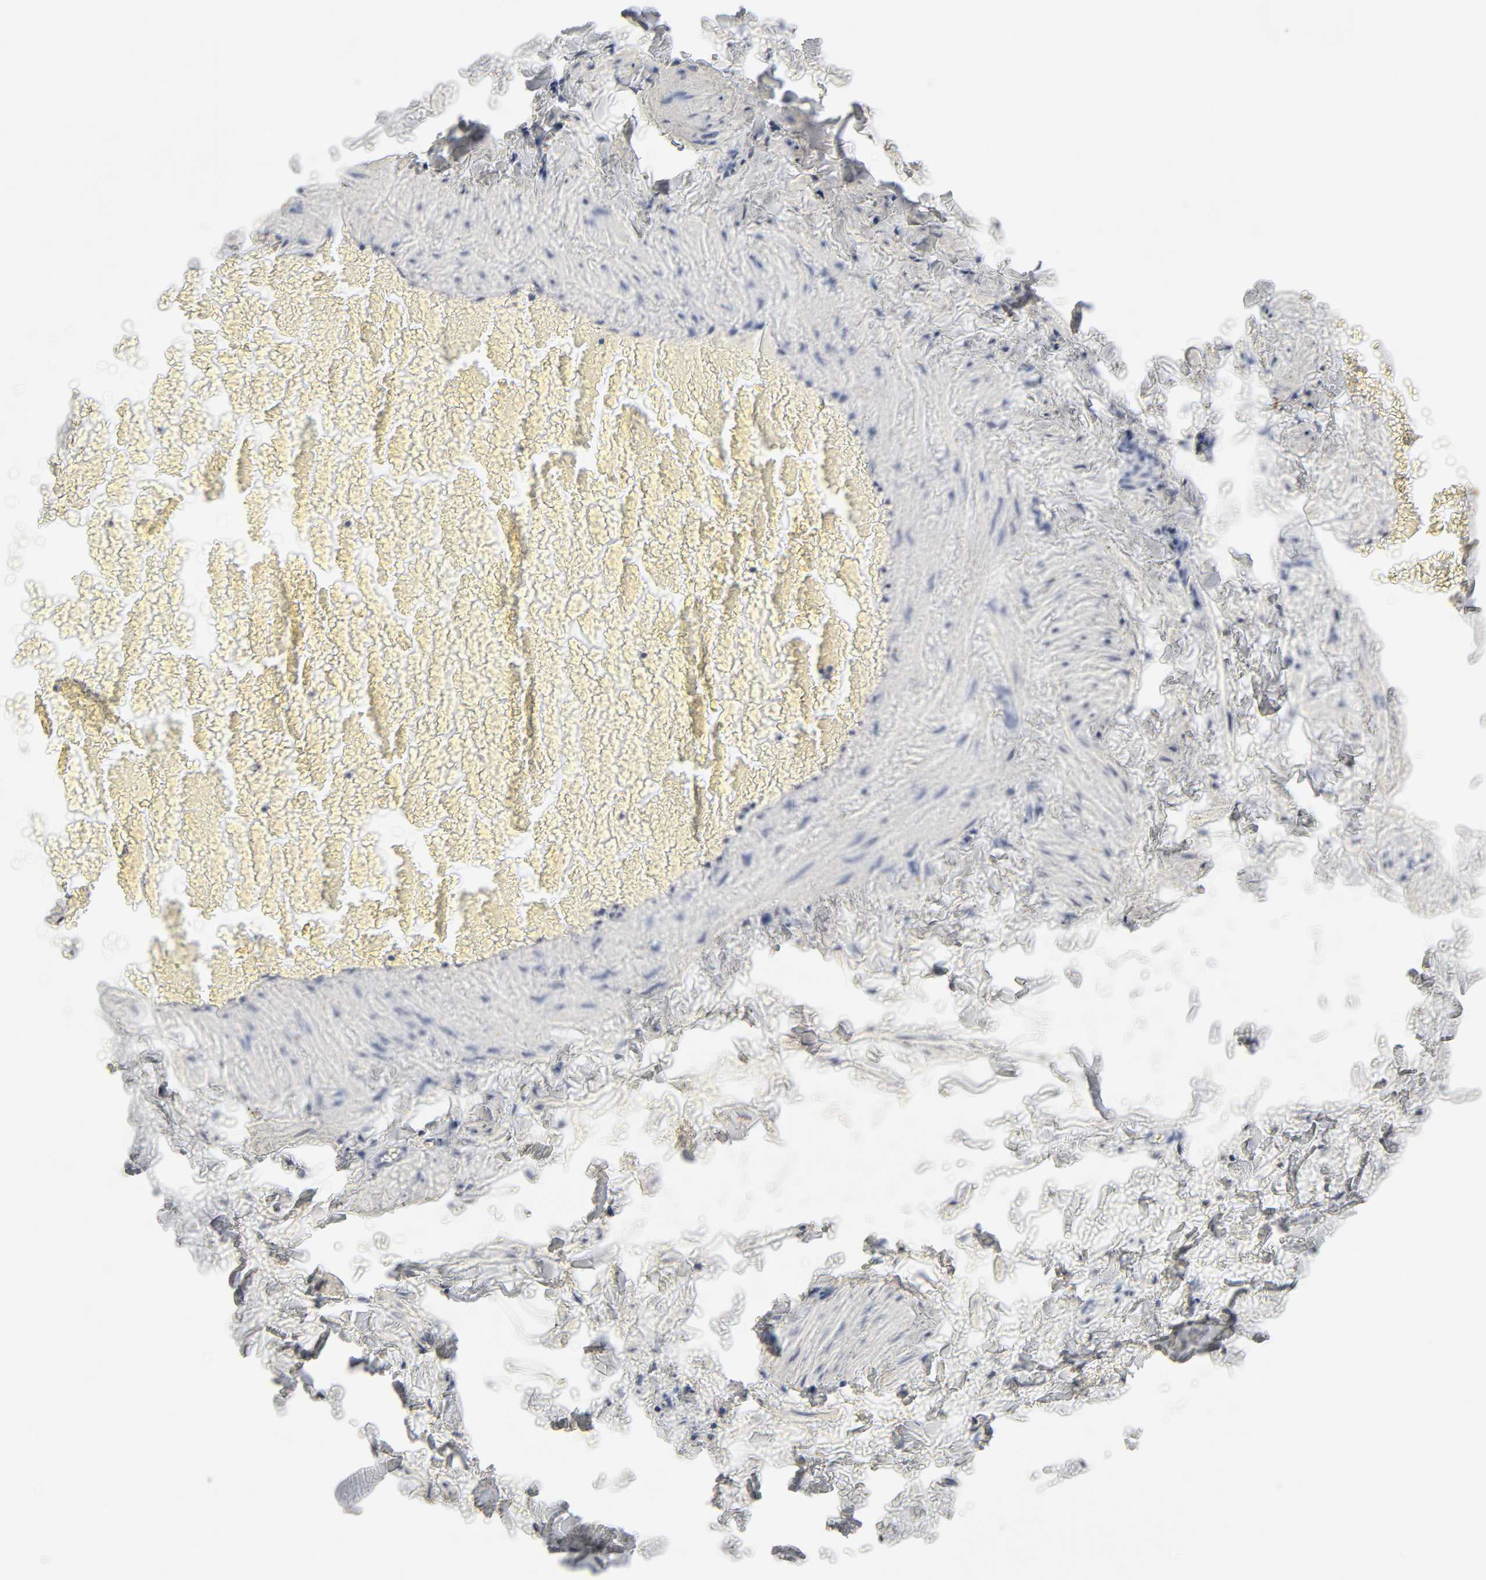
{"staining": {"intensity": "negative", "quantity": "none", "location": "none"}, "tissue": "adipose tissue", "cell_type": "Adipocytes", "image_type": "normal", "snomed": [{"axis": "morphology", "description": "Normal tissue, NOS"}, {"axis": "topography", "description": "Vascular tissue"}], "caption": "This image is of benign adipose tissue stained with immunohistochemistry to label a protein in brown with the nuclei are counter-stained blue. There is no positivity in adipocytes.", "gene": "PLP1", "patient": {"sex": "male", "age": 41}}